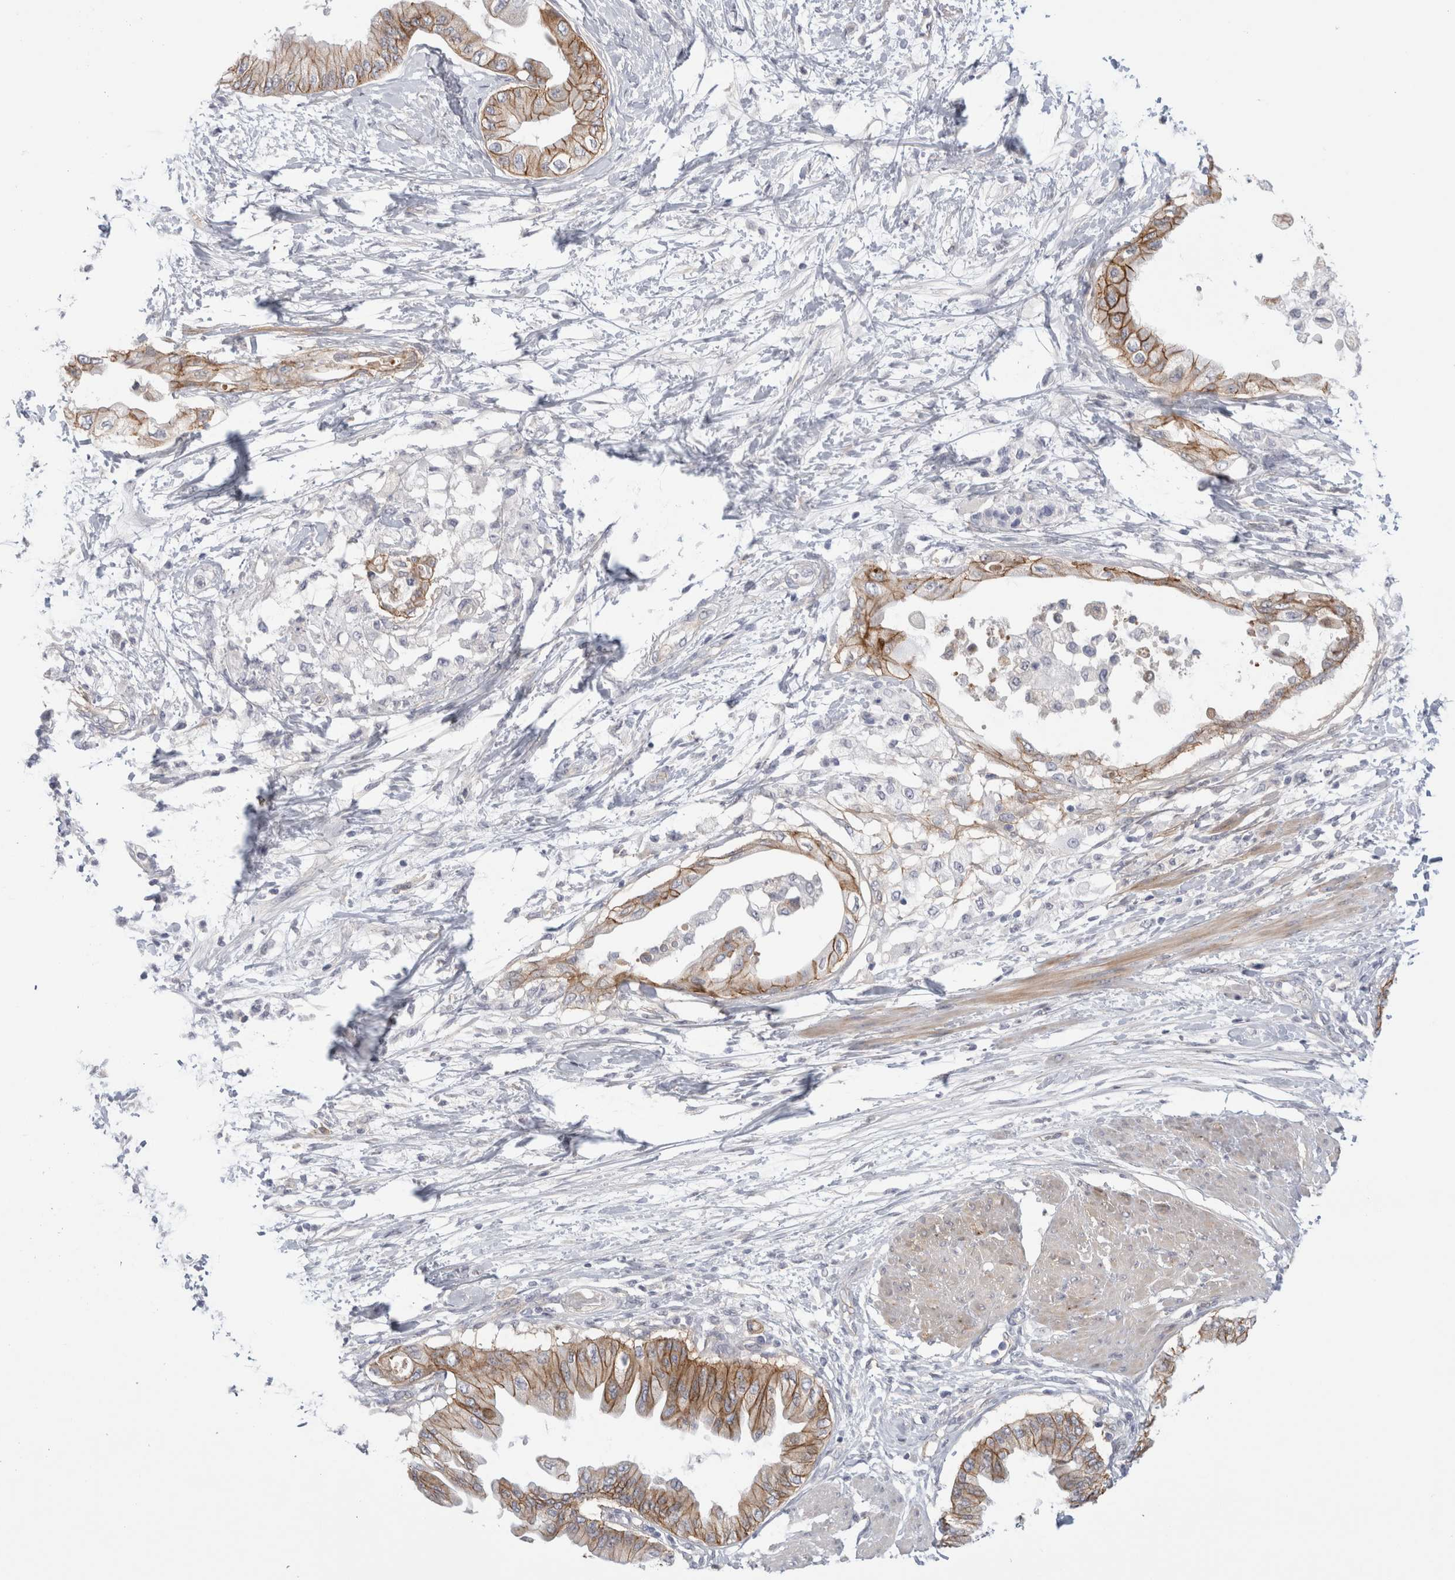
{"staining": {"intensity": "moderate", "quantity": ">75%", "location": "cytoplasmic/membranous"}, "tissue": "pancreatic cancer", "cell_type": "Tumor cells", "image_type": "cancer", "snomed": [{"axis": "morphology", "description": "Normal tissue, NOS"}, {"axis": "morphology", "description": "Adenocarcinoma, NOS"}, {"axis": "topography", "description": "Pancreas"}, {"axis": "topography", "description": "Duodenum"}], "caption": "Pancreatic cancer stained with DAB (3,3'-diaminobenzidine) immunohistochemistry (IHC) shows medium levels of moderate cytoplasmic/membranous staining in approximately >75% of tumor cells.", "gene": "VANGL1", "patient": {"sex": "female", "age": 60}}